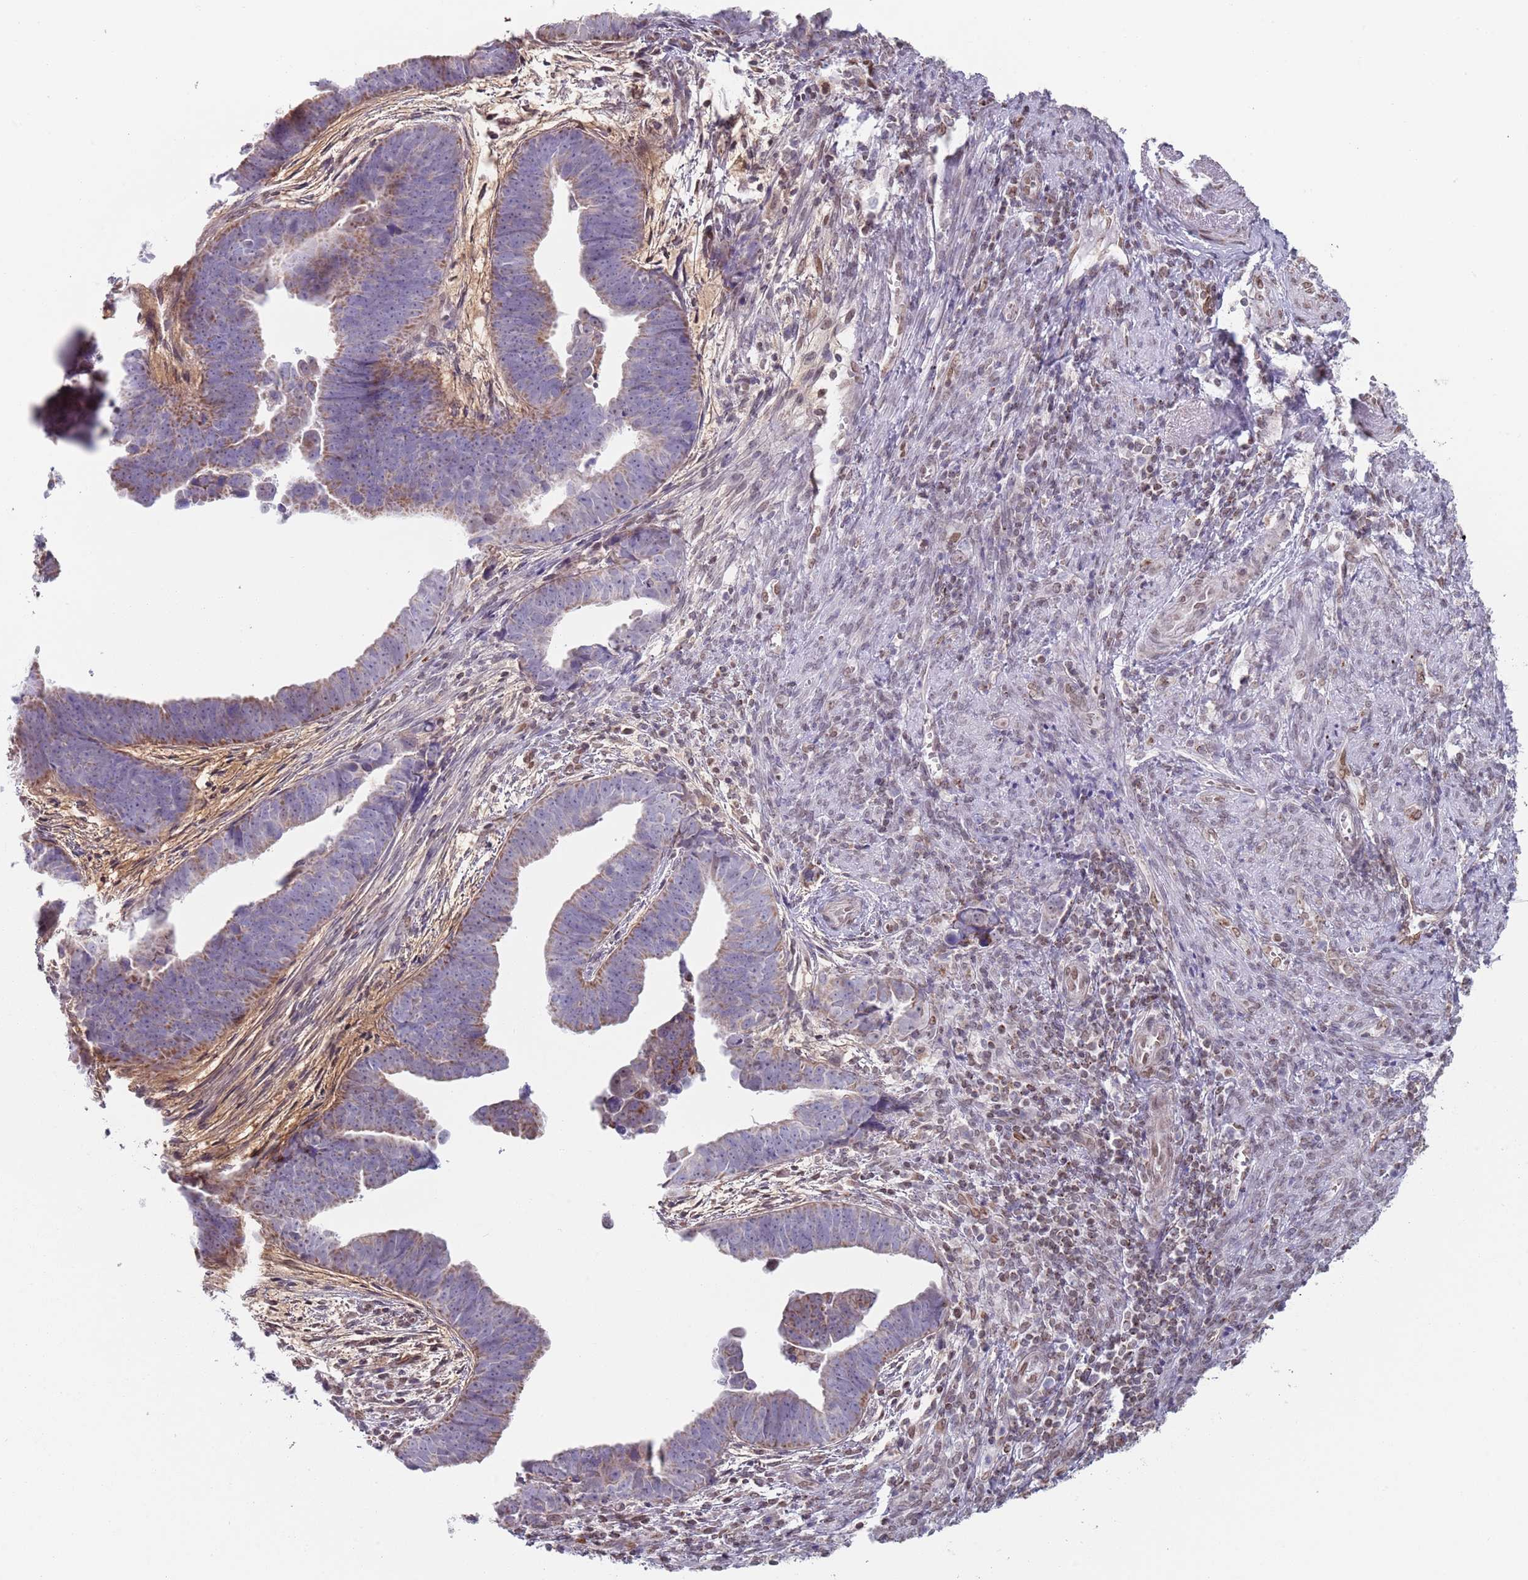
{"staining": {"intensity": "moderate", "quantity": "<25%", "location": "cytoplasmic/membranous"}, "tissue": "endometrial cancer", "cell_type": "Tumor cells", "image_type": "cancer", "snomed": [{"axis": "morphology", "description": "Adenocarcinoma, NOS"}, {"axis": "topography", "description": "Endometrium"}], "caption": "Approximately <25% of tumor cells in endometrial adenocarcinoma show moderate cytoplasmic/membranous protein expression as visualized by brown immunohistochemical staining.", "gene": "MFSD12", "patient": {"sex": "female", "age": 75}}